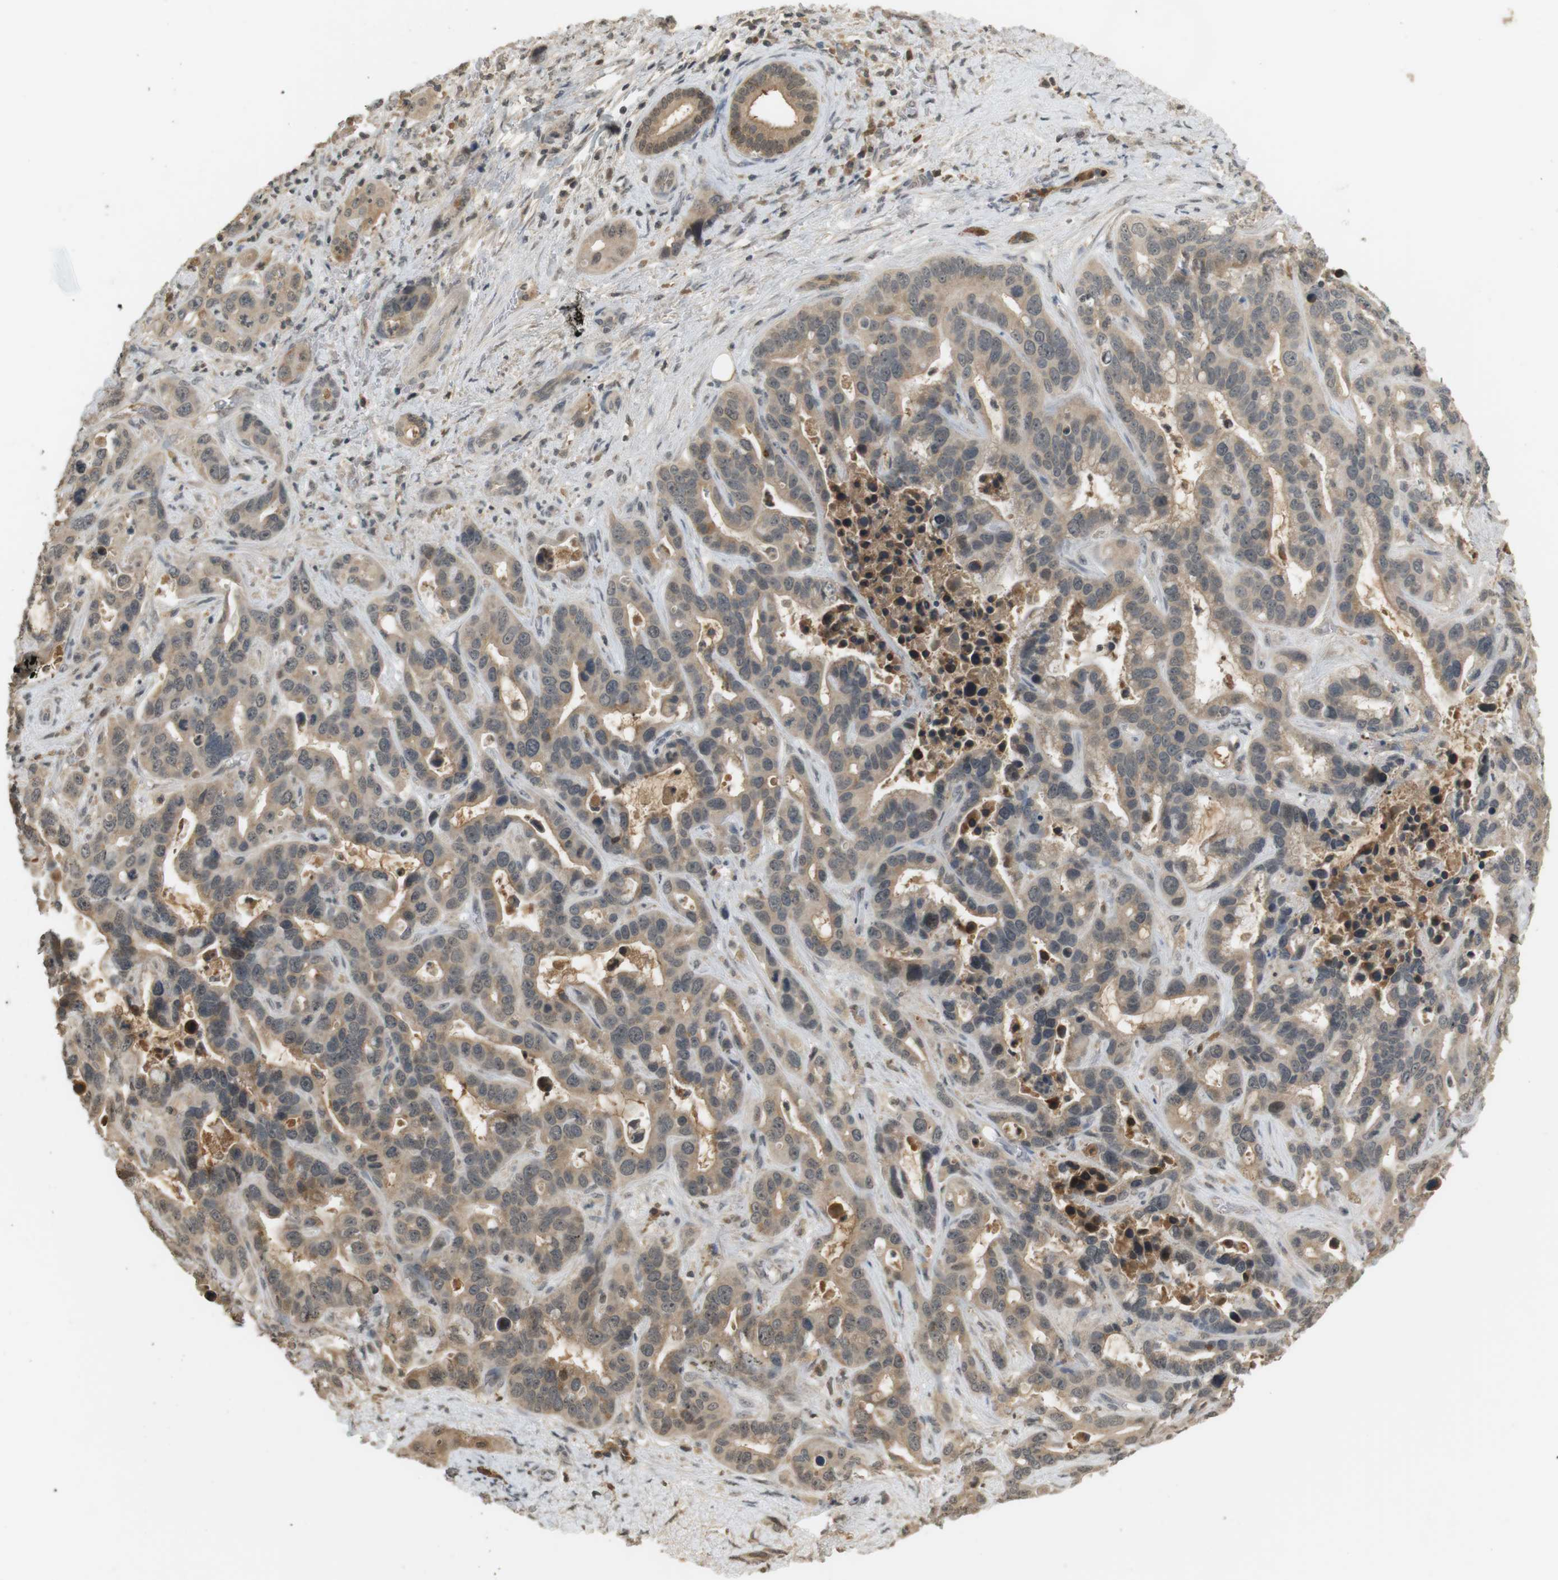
{"staining": {"intensity": "moderate", "quantity": ">75%", "location": "cytoplasmic/membranous"}, "tissue": "liver cancer", "cell_type": "Tumor cells", "image_type": "cancer", "snomed": [{"axis": "morphology", "description": "Cholangiocarcinoma"}, {"axis": "topography", "description": "Liver"}], "caption": "The image exhibits immunohistochemical staining of cholangiocarcinoma (liver). There is moderate cytoplasmic/membranous staining is identified in approximately >75% of tumor cells.", "gene": "SRR", "patient": {"sex": "female", "age": 65}}